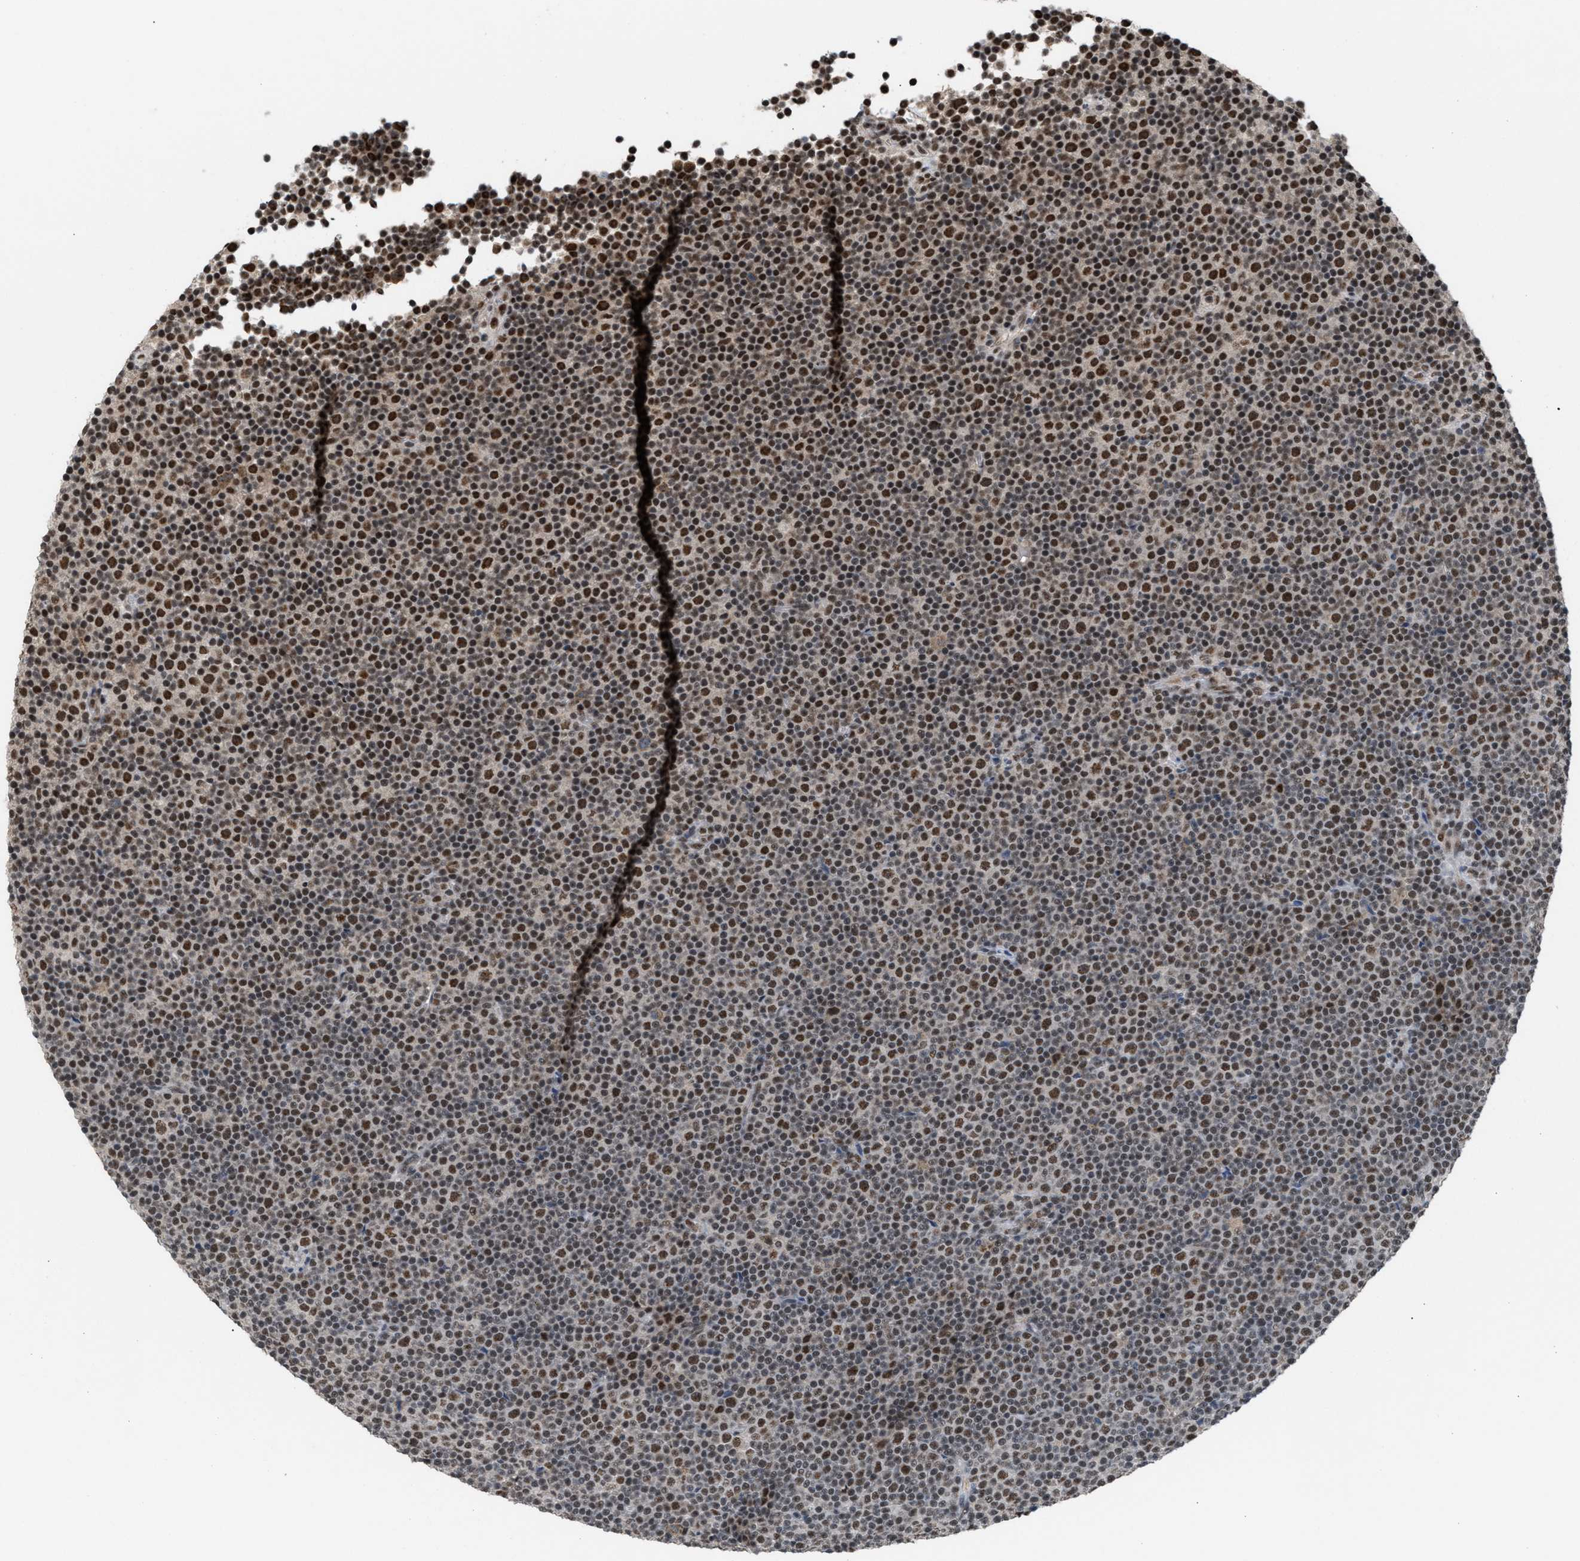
{"staining": {"intensity": "strong", "quantity": "25%-75%", "location": "nuclear"}, "tissue": "lymphoma", "cell_type": "Tumor cells", "image_type": "cancer", "snomed": [{"axis": "morphology", "description": "Malignant lymphoma, non-Hodgkin's type, Low grade"}, {"axis": "topography", "description": "Lymph node"}], "caption": "DAB (3,3'-diaminobenzidine) immunohistochemical staining of low-grade malignant lymphoma, non-Hodgkin's type reveals strong nuclear protein staining in approximately 25%-75% of tumor cells.", "gene": "PRPF4", "patient": {"sex": "female", "age": 67}}